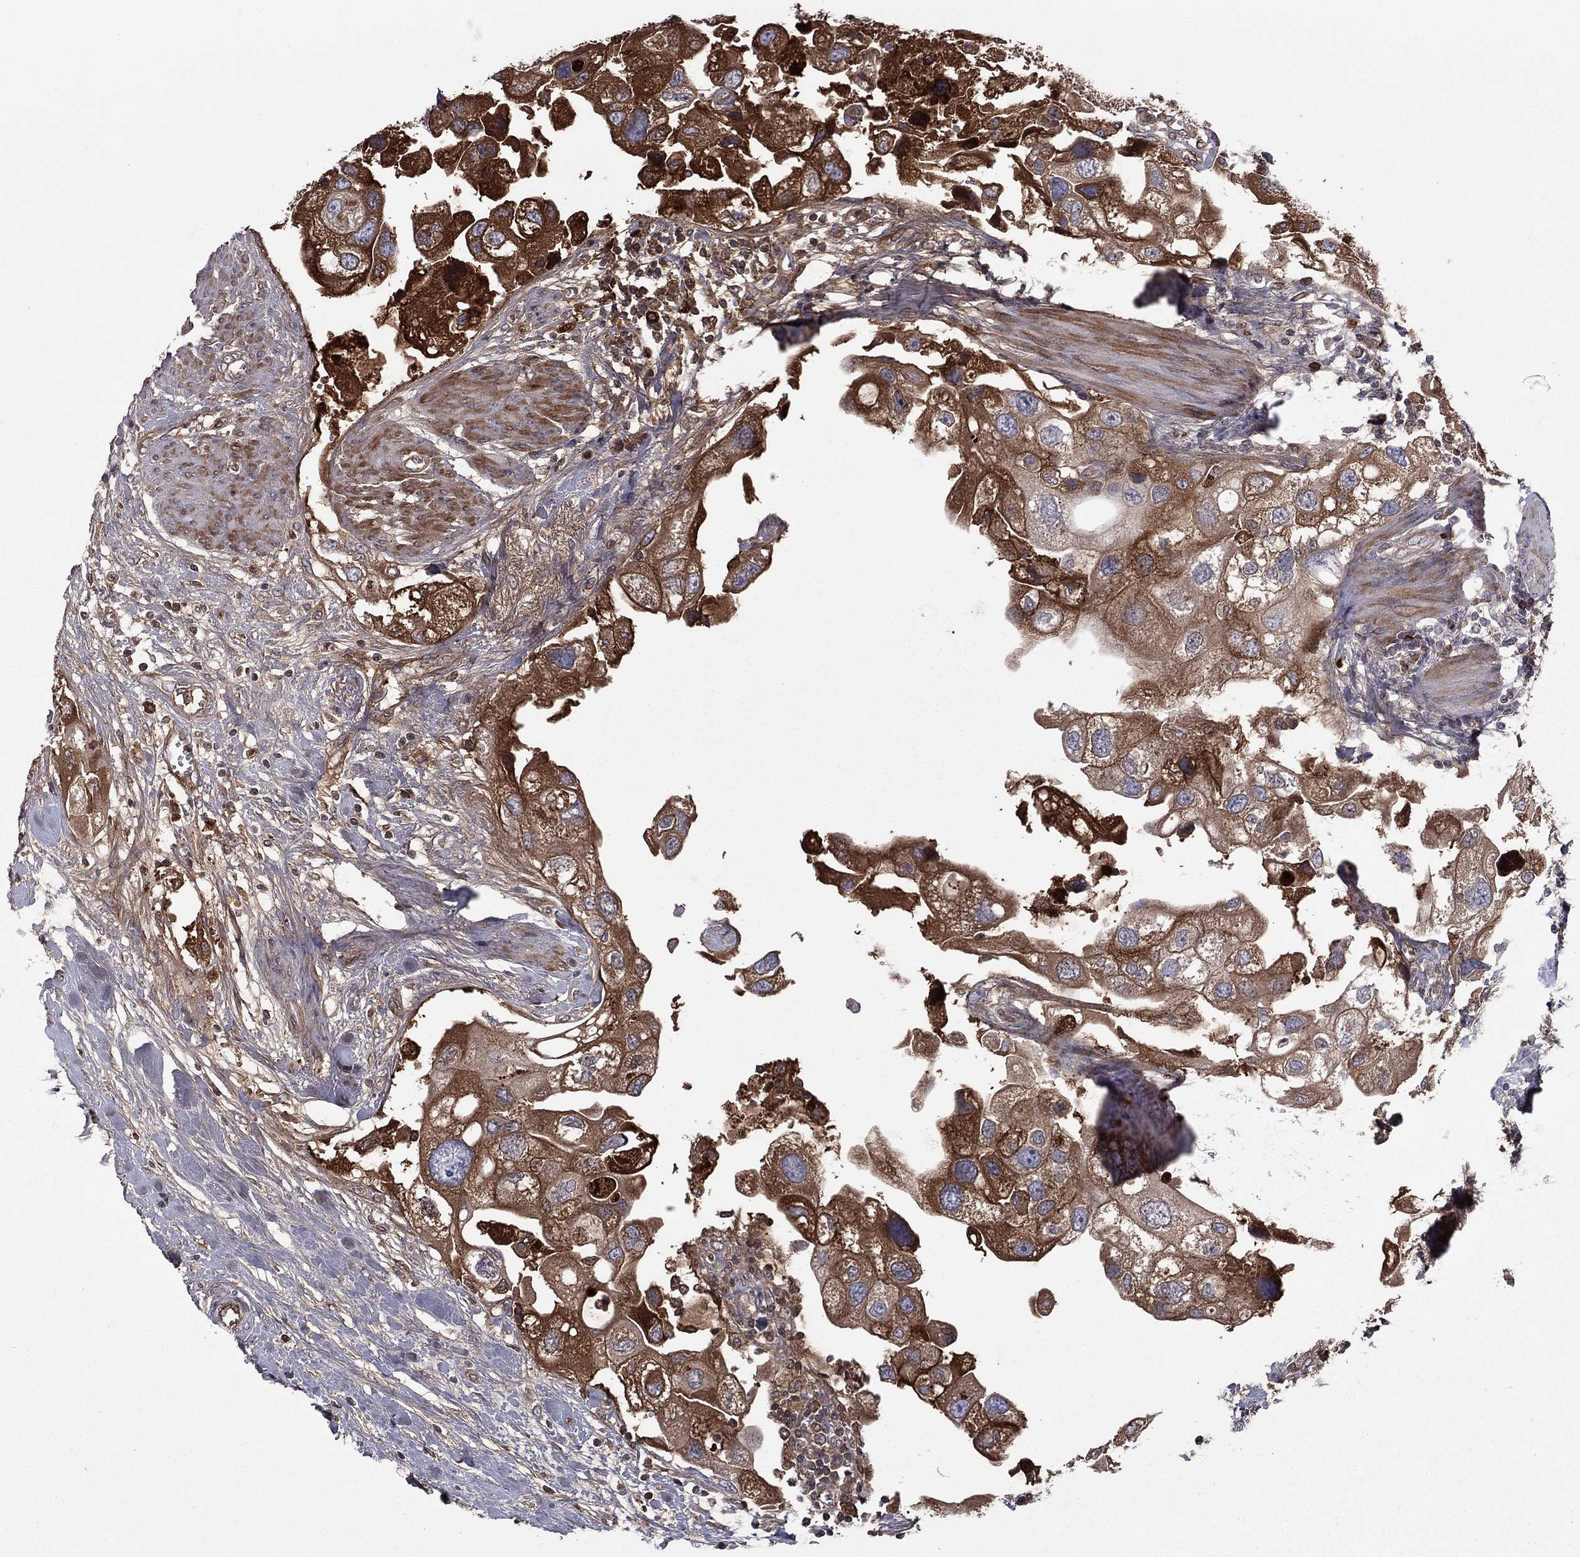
{"staining": {"intensity": "strong", "quantity": "25%-75%", "location": "cytoplasmic/membranous"}, "tissue": "urothelial cancer", "cell_type": "Tumor cells", "image_type": "cancer", "snomed": [{"axis": "morphology", "description": "Urothelial carcinoma, High grade"}, {"axis": "topography", "description": "Urinary bladder"}], "caption": "Protein staining of high-grade urothelial carcinoma tissue shows strong cytoplasmic/membranous expression in approximately 25%-75% of tumor cells. Nuclei are stained in blue.", "gene": "HPX", "patient": {"sex": "male", "age": 59}}